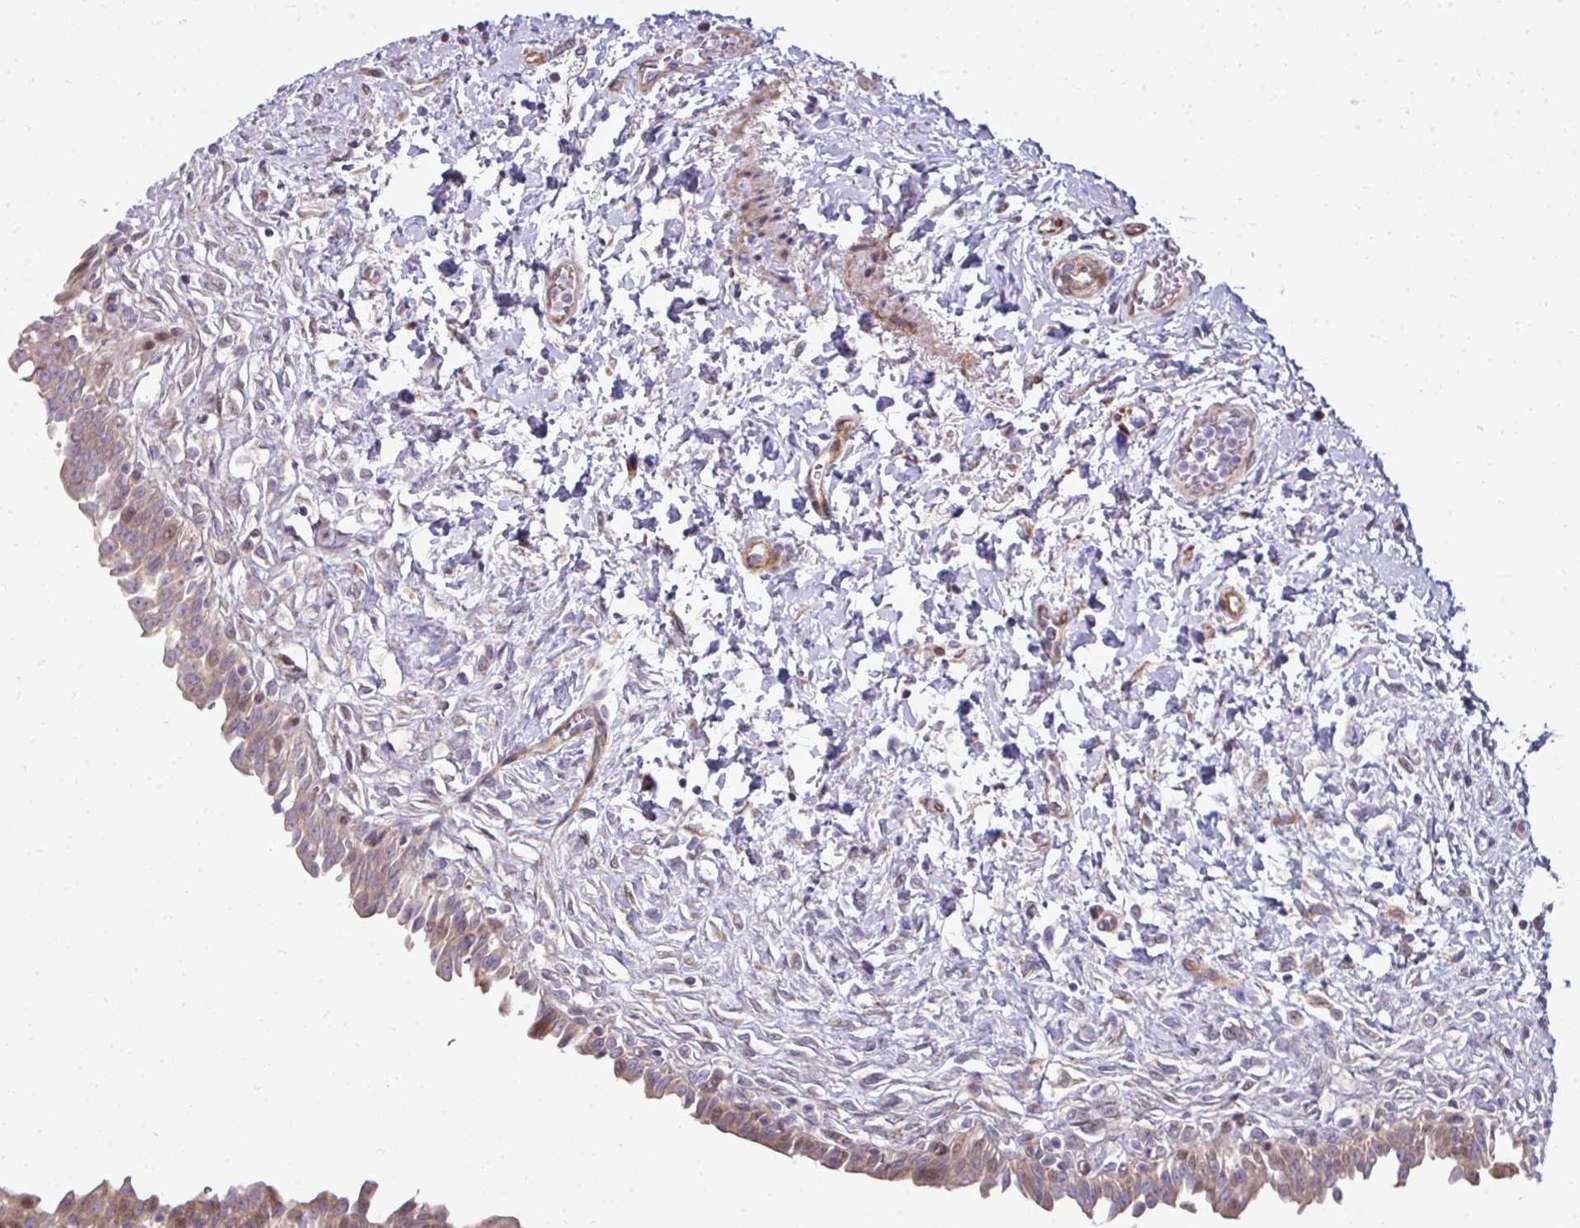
{"staining": {"intensity": "moderate", "quantity": ">75%", "location": "cytoplasmic/membranous,nuclear"}, "tissue": "urinary bladder", "cell_type": "Urothelial cells", "image_type": "normal", "snomed": [{"axis": "morphology", "description": "Normal tissue, NOS"}, {"axis": "topography", "description": "Urinary bladder"}], "caption": "Immunohistochemistry (IHC) (DAB) staining of normal human urinary bladder displays moderate cytoplasmic/membranous,nuclear protein positivity in approximately >75% of urothelial cells. The protein is shown in brown color, while the nuclei are stained blue.", "gene": "ZSCAN9", "patient": {"sex": "male", "age": 37}}